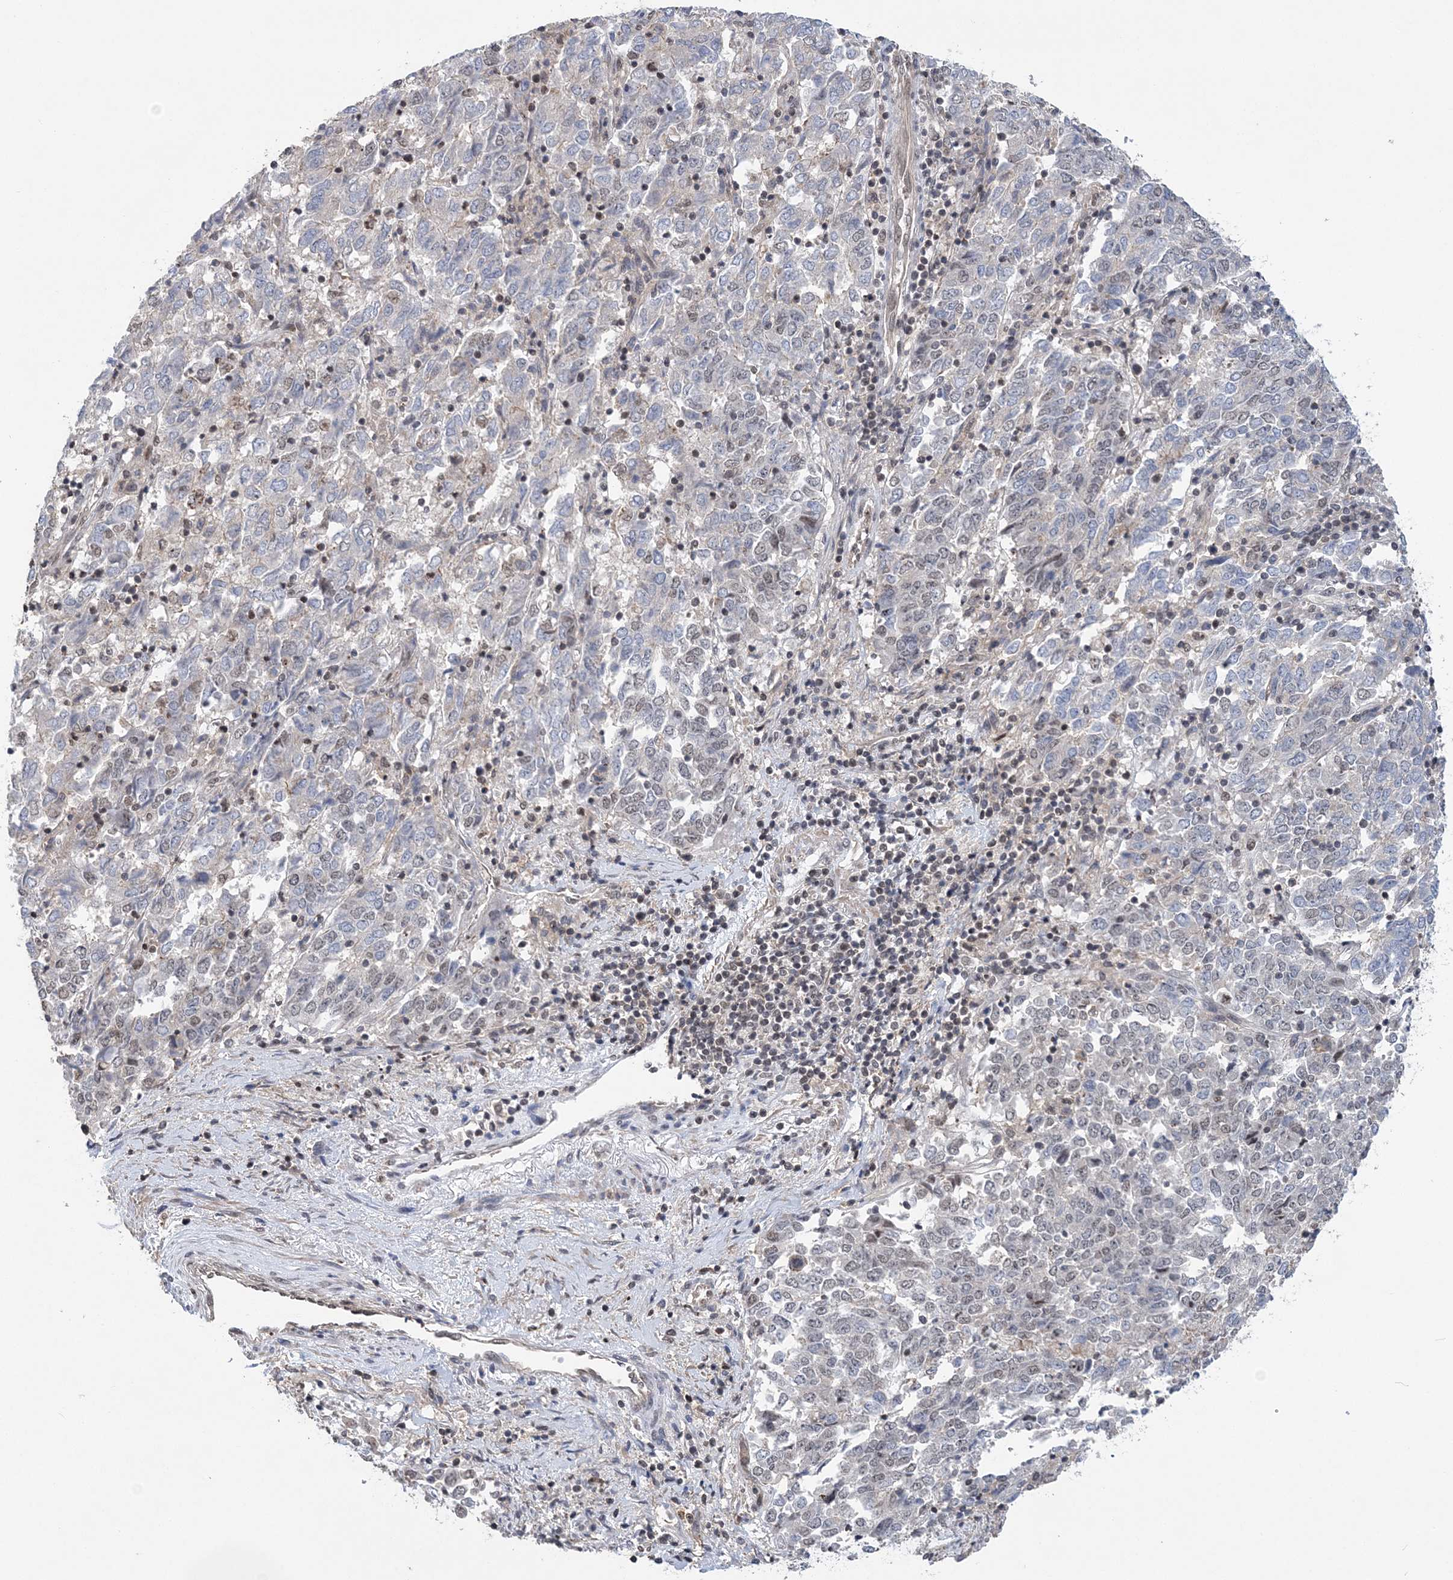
{"staining": {"intensity": "weak", "quantity": "<25%", "location": "nuclear"}, "tissue": "endometrial cancer", "cell_type": "Tumor cells", "image_type": "cancer", "snomed": [{"axis": "morphology", "description": "Adenocarcinoma, NOS"}, {"axis": "topography", "description": "Endometrium"}], "caption": "Immunohistochemical staining of human endometrial cancer demonstrates no significant expression in tumor cells.", "gene": "CCDC152", "patient": {"sex": "female", "age": 80}}